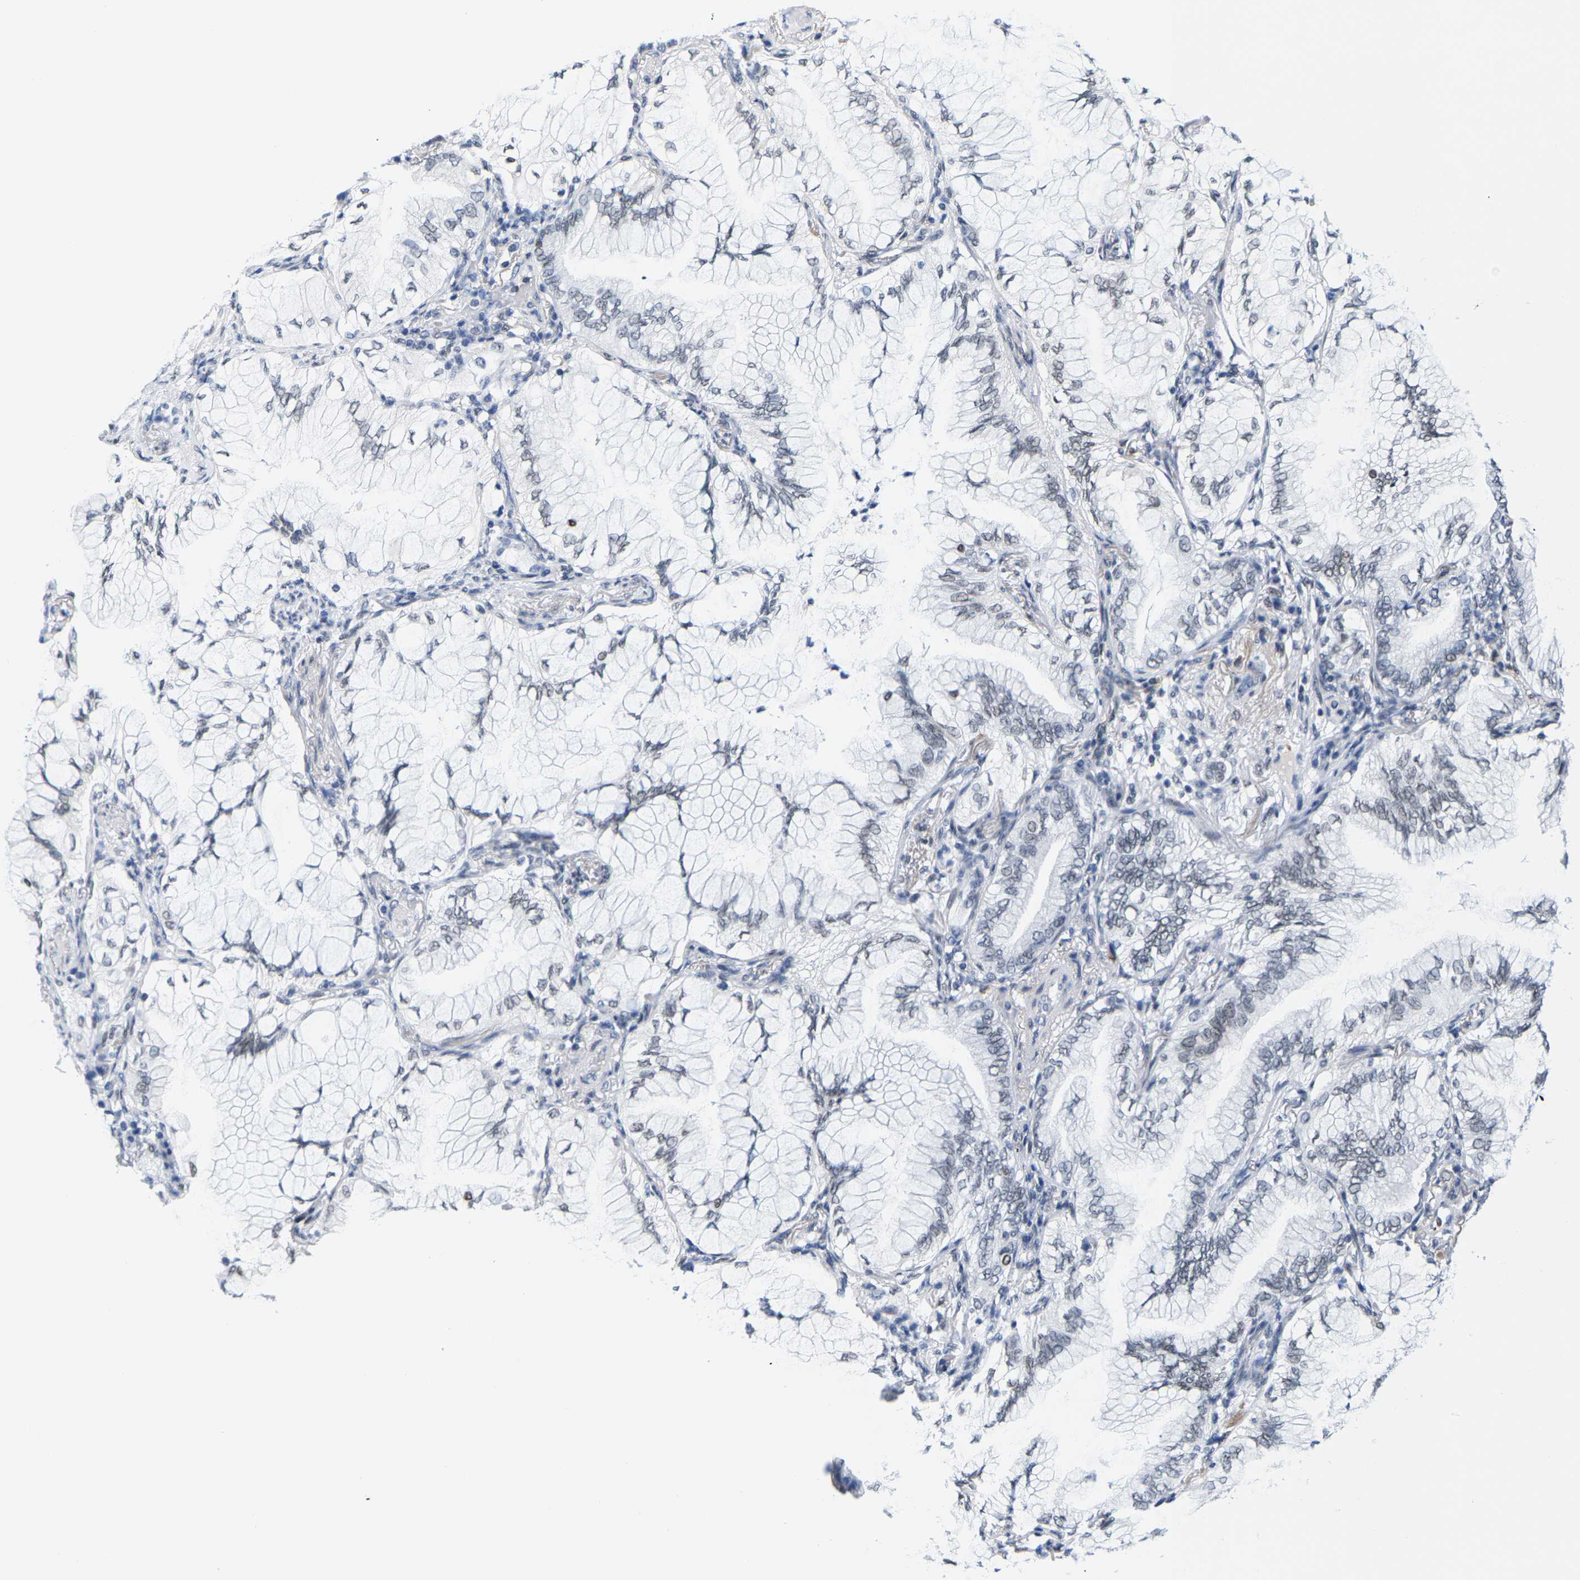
{"staining": {"intensity": "weak", "quantity": "<25%", "location": "nuclear"}, "tissue": "lung cancer", "cell_type": "Tumor cells", "image_type": "cancer", "snomed": [{"axis": "morphology", "description": "Adenocarcinoma, NOS"}, {"axis": "topography", "description": "Lung"}], "caption": "Adenocarcinoma (lung) was stained to show a protein in brown. There is no significant expression in tumor cells.", "gene": "SETD1B", "patient": {"sex": "female", "age": 70}}